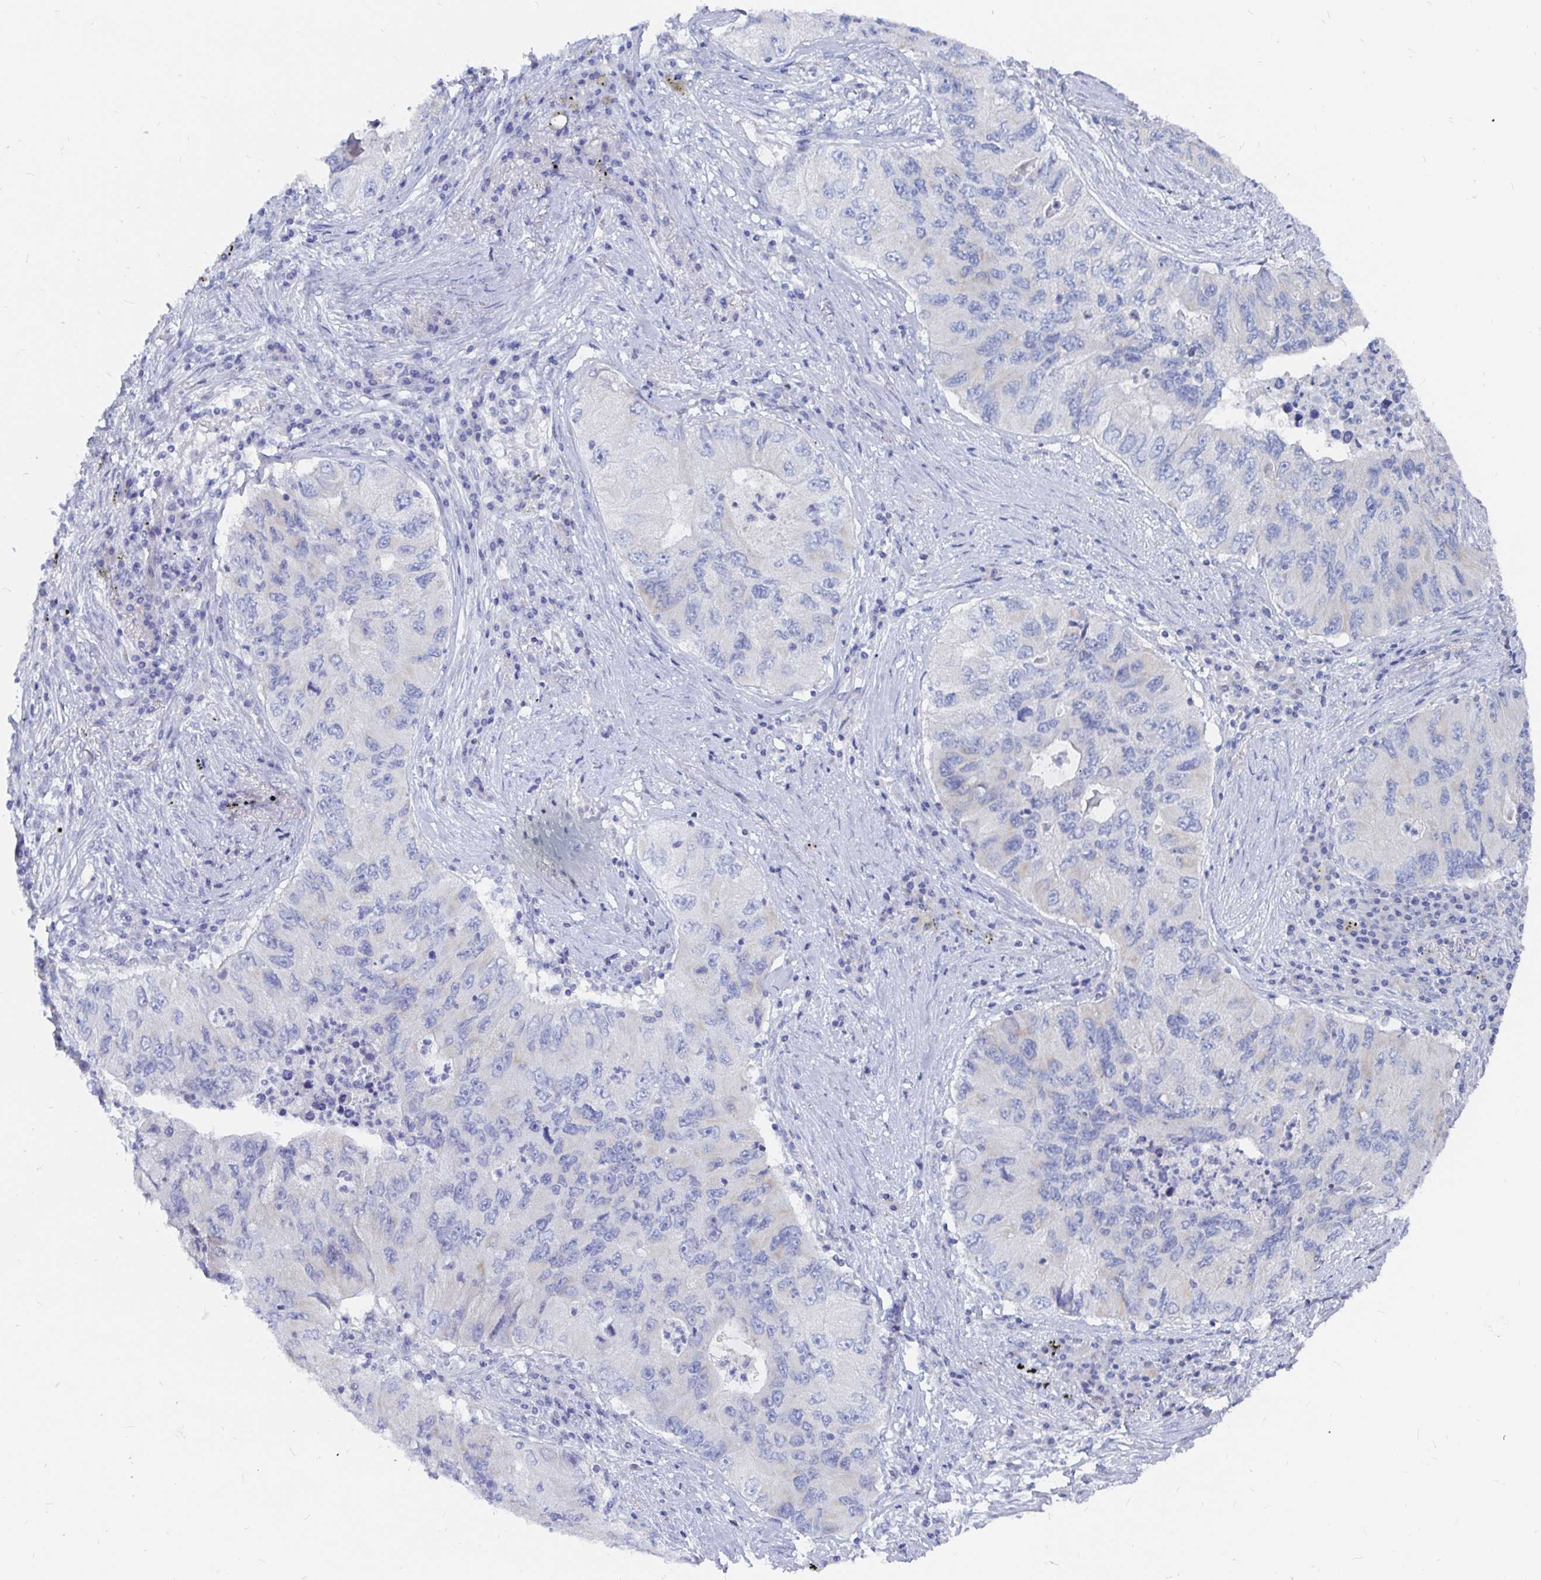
{"staining": {"intensity": "negative", "quantity": "none", "location": "none"}, "tissue": "lung cancer", "cell_type": "Tumor cells", "image_type": "cancer", "snomed": [{"axis": "morphology", "description": "Adenocarcinoma, NOS"}, {"axis": "morphology", "description": "Adenocarcinoma, metastatic, NOS"}, {"axis": "topography", "description": "Lymph node"}, {"axis": "topography", "description": "Lung"}], "caption": "IHC photomicrograph of human lung cancer (metastatic adenocarcinoma) stained for a protein (brown), which demonstrates no positivity in tumor cells.", "gene": "COX16", "patient": {"sex": "female", "age": 54}}